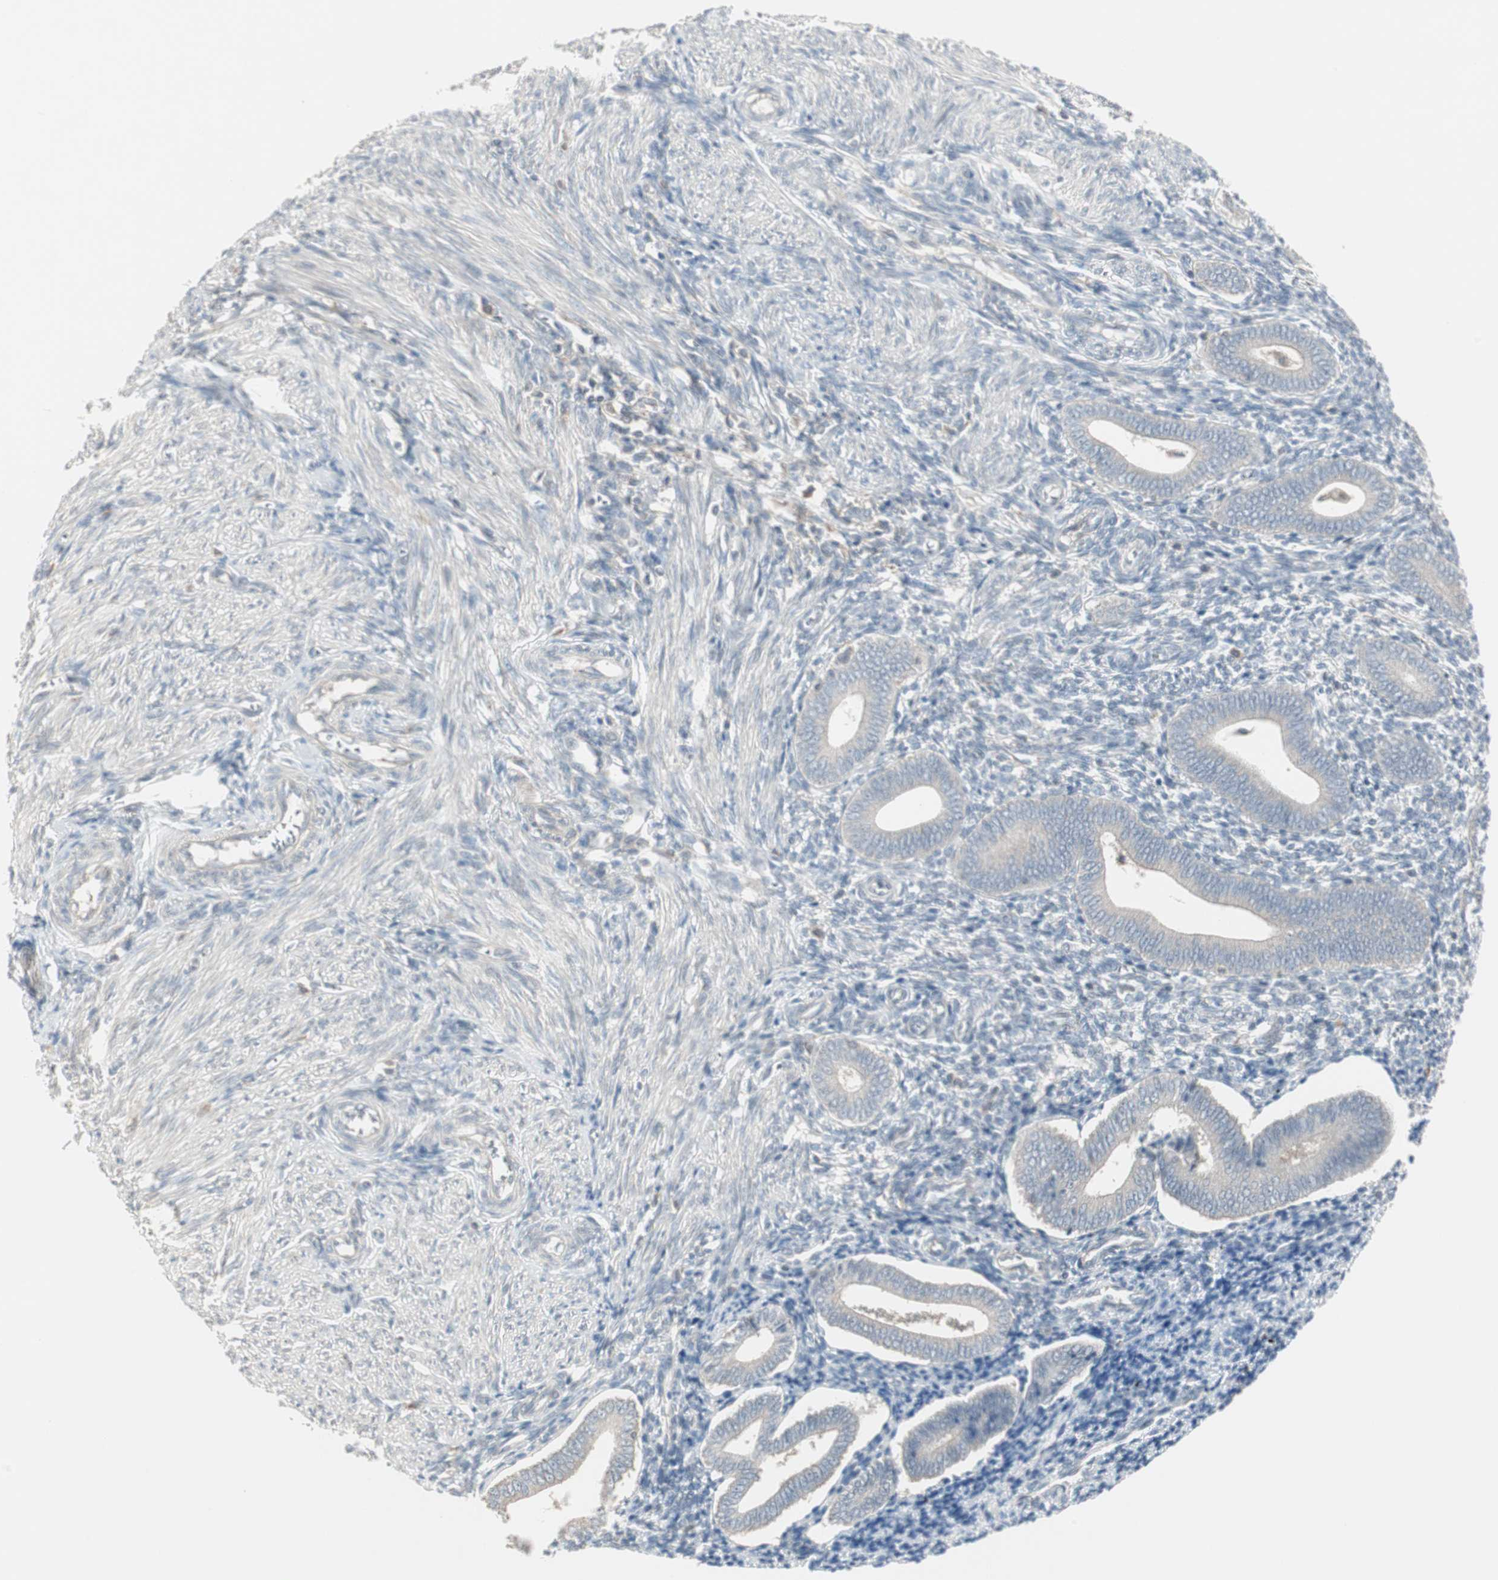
{"staining": {"intensity": "weak", "quantity": "25%-75%", "location": "cytoplasmic/membranous"}, "tissue": "endometrium", "cell_type": "Cells in endometrial stroma", "image_type": "normal", "snomed": [{"axis": "morphology", "description": "Normal tissue, NOS"}, {"axis": "topography", "description": "Uterus"}, {"axis": "topography", "description": "Endometrium"}], "caption": "Immunohistochemistry (IHC) photomicrograph of unremarkable endometrium: human endometrium stained using IHC shows low levels of weak protein expression localized specifically in the cytoplasmic/membranous of cells in endometrial stroma, appearing as a cytoplasmic/membranous brown color.", "gene": "ZFP36", "patient": {"sex": "female", "age": 33}}